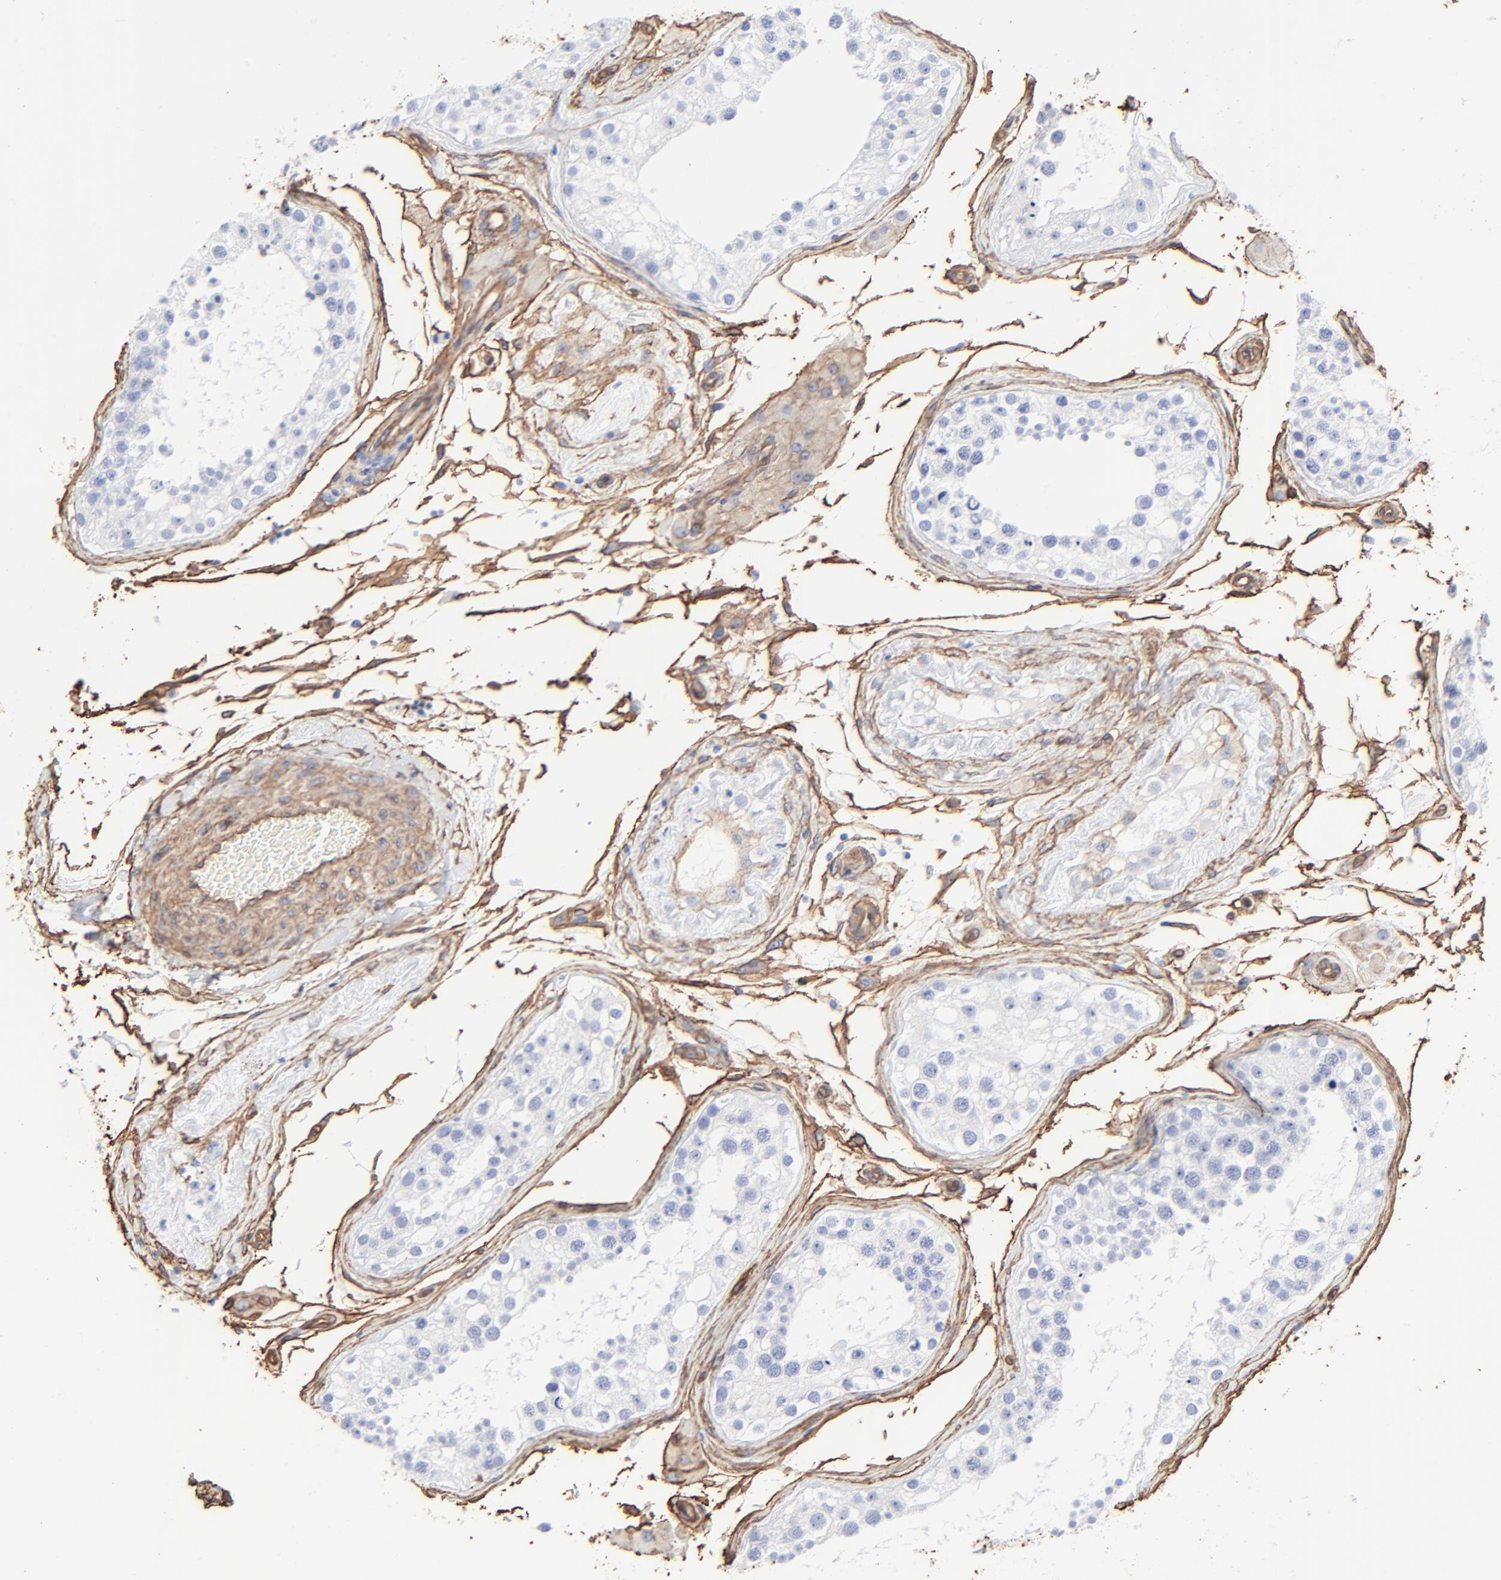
{"staining": {"intensity": "negative", "quantity": "none", "location": "none"}, "tissue": "testis", "cell_type": "Cells in seminiferous ducts", "image_type": "normal", "snomed": [{"axis": "morphology", "description": "Normal tissue, NOS"}, {"axis": "topography", "description": "Testis"}], "caption": "High power microscopy image of an IHC image of normal testis, revealing no significant staining in cells in seminiferous ducts. The staining is performed using DAB (3,3'-diaminobenzidine) brown chromogen with nuclei counter-stained in using hematoxylin.", "gene": "CAV1", "patient": {"sex": "male", "age": 68}}